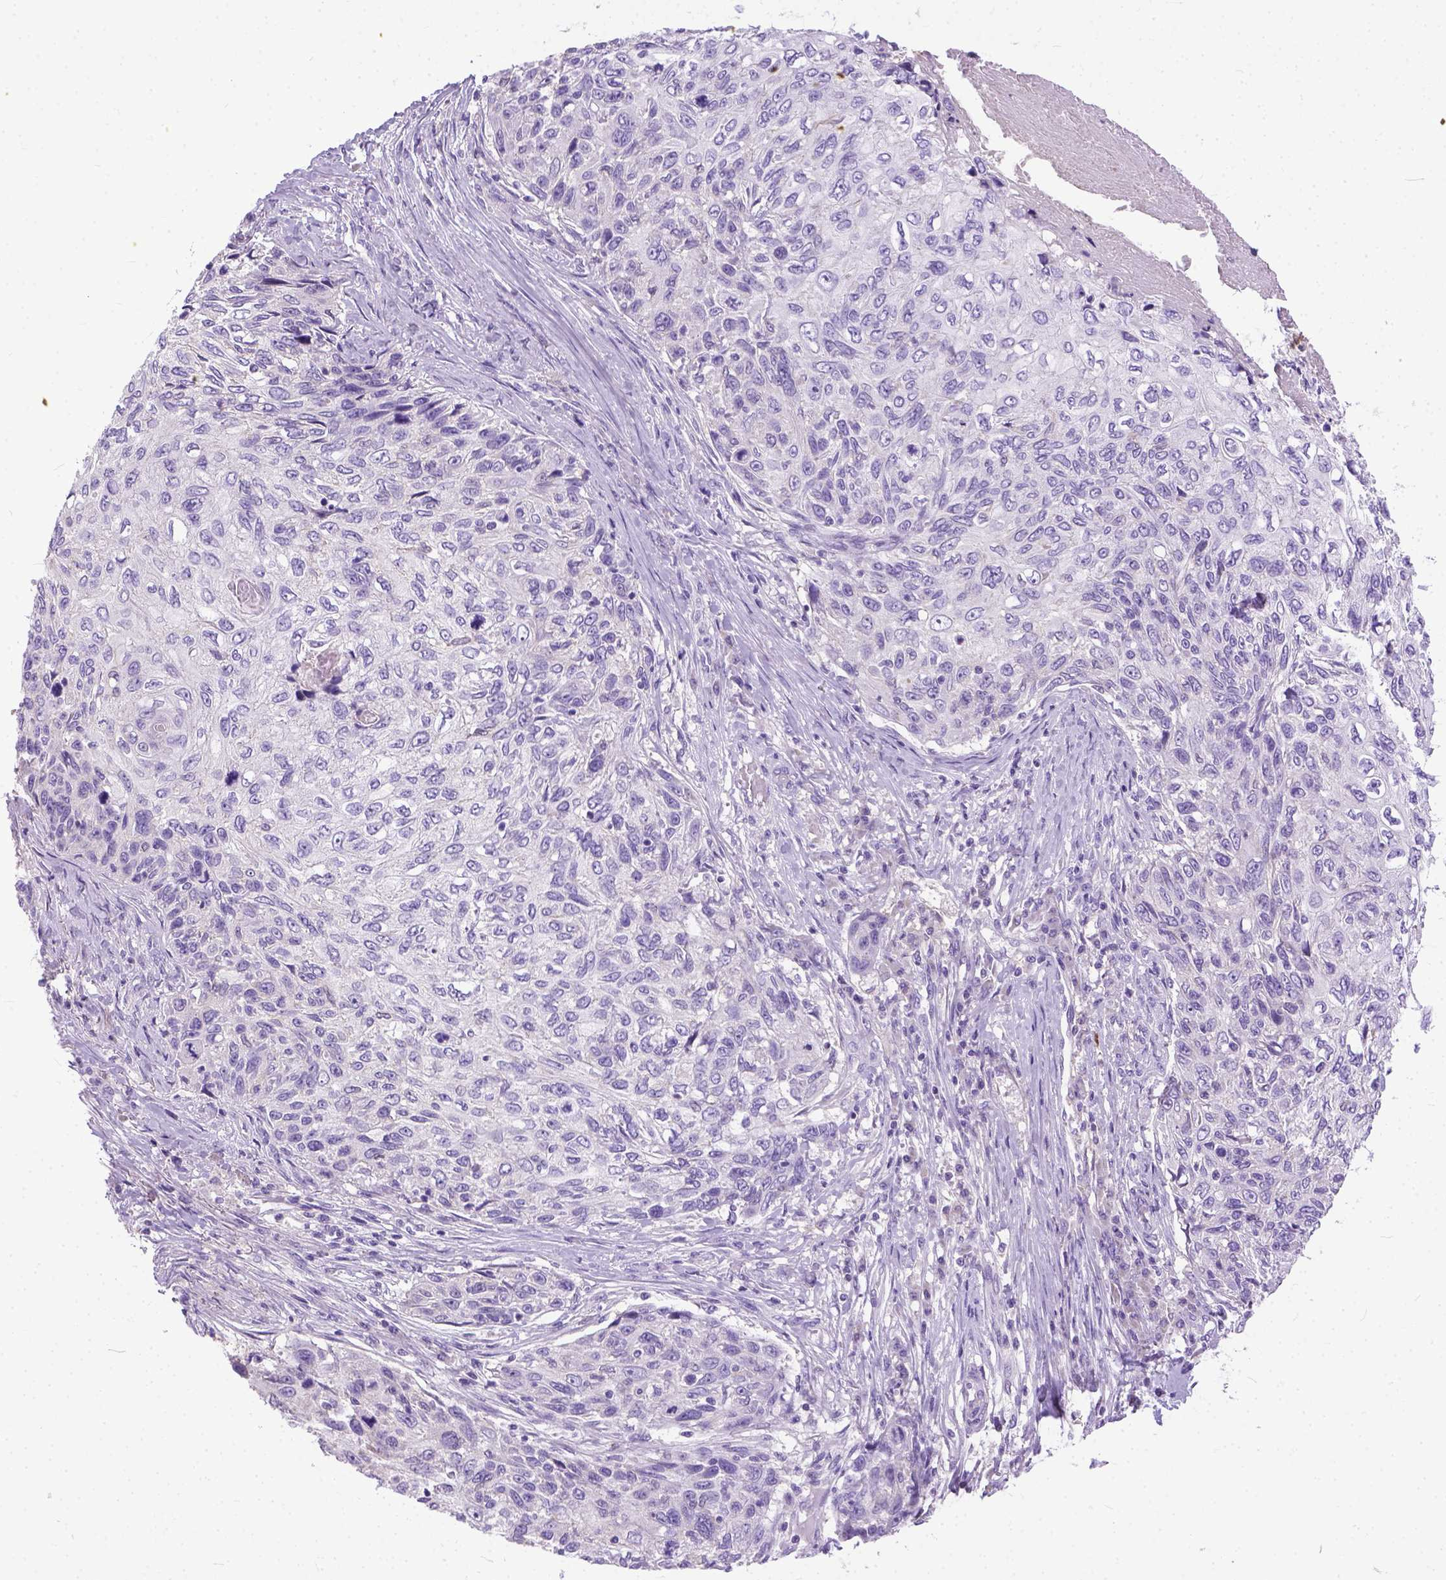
{"staining": {"intensity": "negative", "quantity": "none", "location": "none"}, "tissue": "skin cancer", "cell_type": "Tumor cells", "image_type": "cancer", "snomed": [{"axis": "morphology", "description": "Squamous cell carcinoma, NOS"}, {"axis": "topography", "description": "Skin"}], "caption": "Immunohistochemical staining of human squamous cell carcinoma (skin) reveals no significant expression in tumor cells.", "gene": "PLK5", "patient": {"sex": "male", "age": 92}}